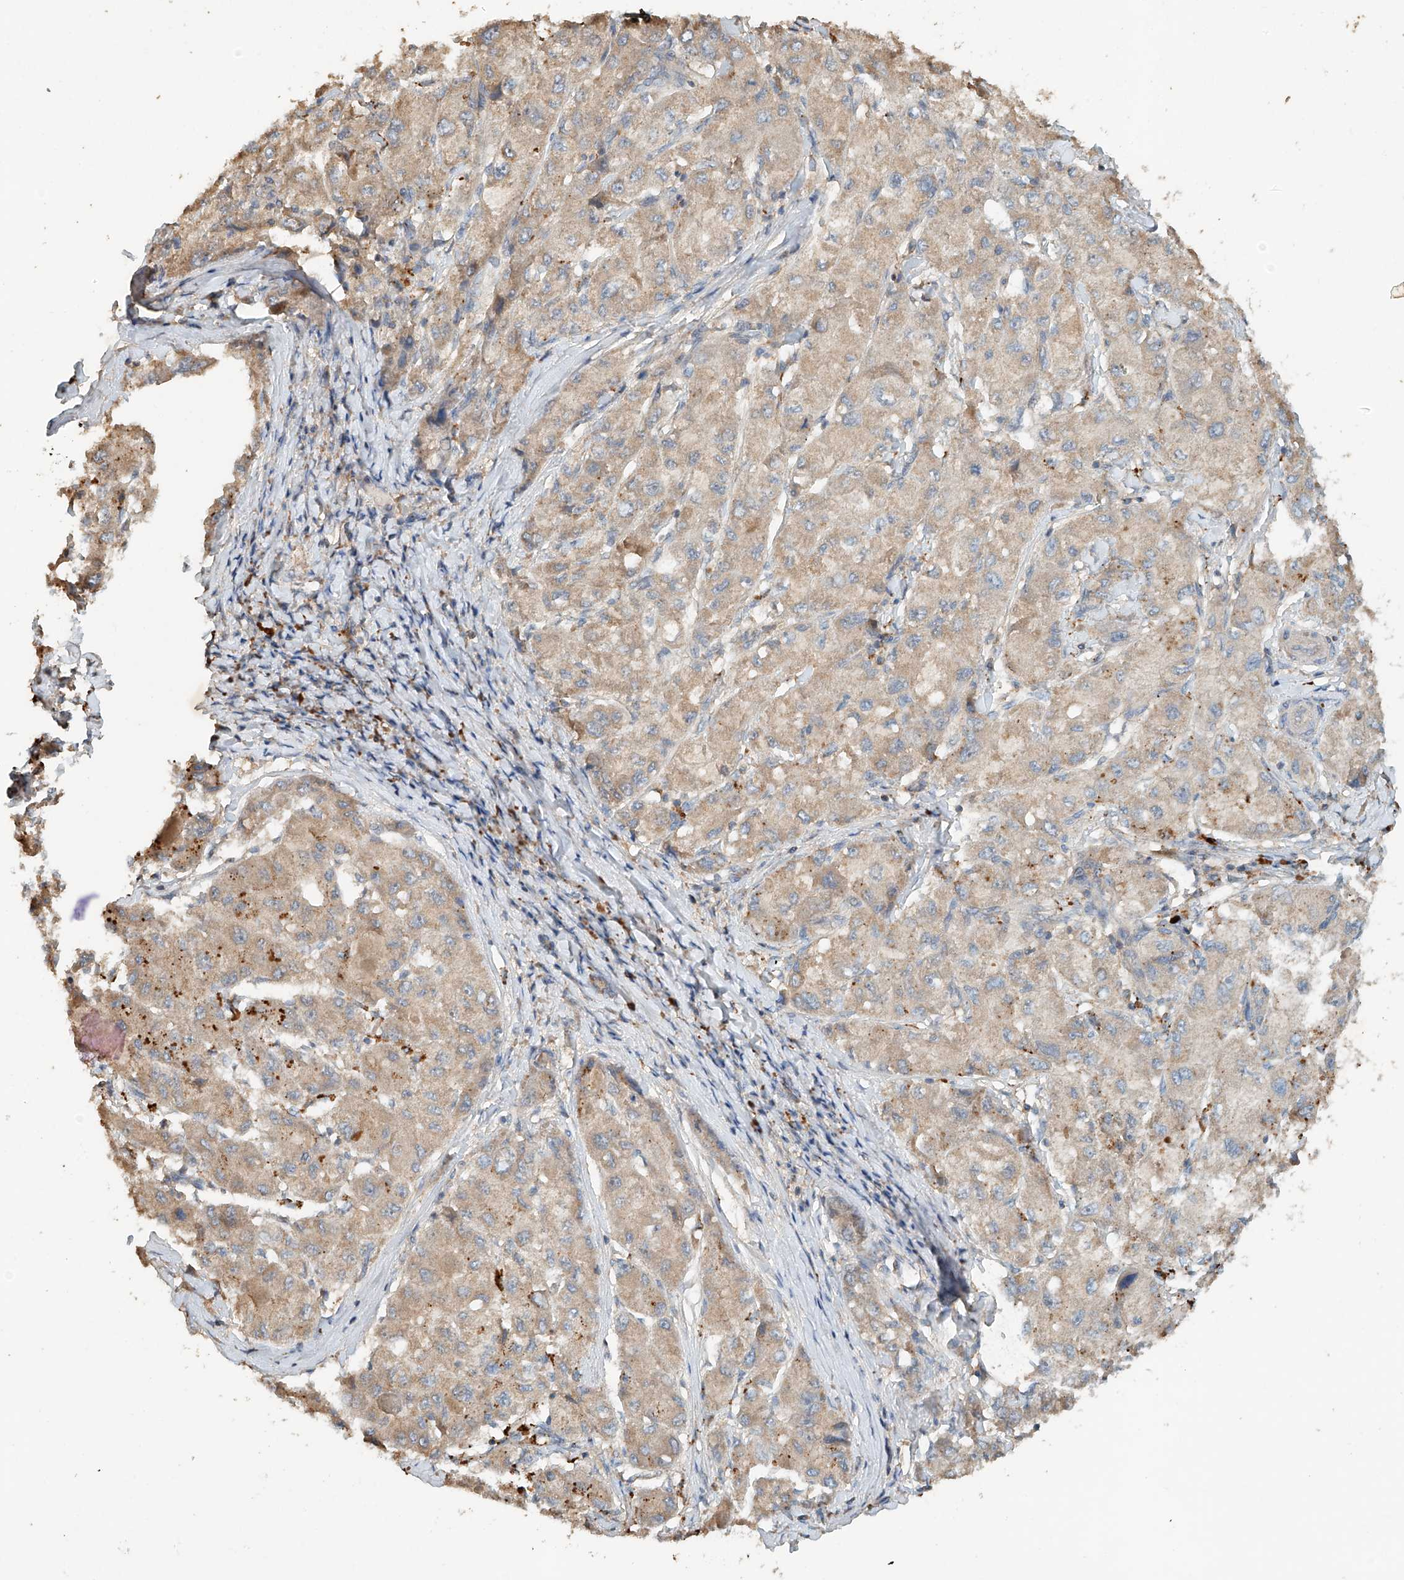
{"staining": {"intensity": "weak", "quantity": ">75%", "location": "cytoplasmic/membranous"}, "tissue": "liver cancer", "cell_type": "Tumor cells", "image_type": "cancer", "snomed": [{"axis": "morphology", "description": "Carcinoma, Hepatocellular, NOS"}, {"axis": "topography", "description": "Liver"}], "caption": "Immunohistochemistry image of human liver hepatocellular carcinoma stained for a protein (brown), which exhibits low levels of weak cytoplasmic/membranous expression in about >75% of tumor cells.", "gene": "GNB1L", "patient": {"sex": "male", "age": 80}}